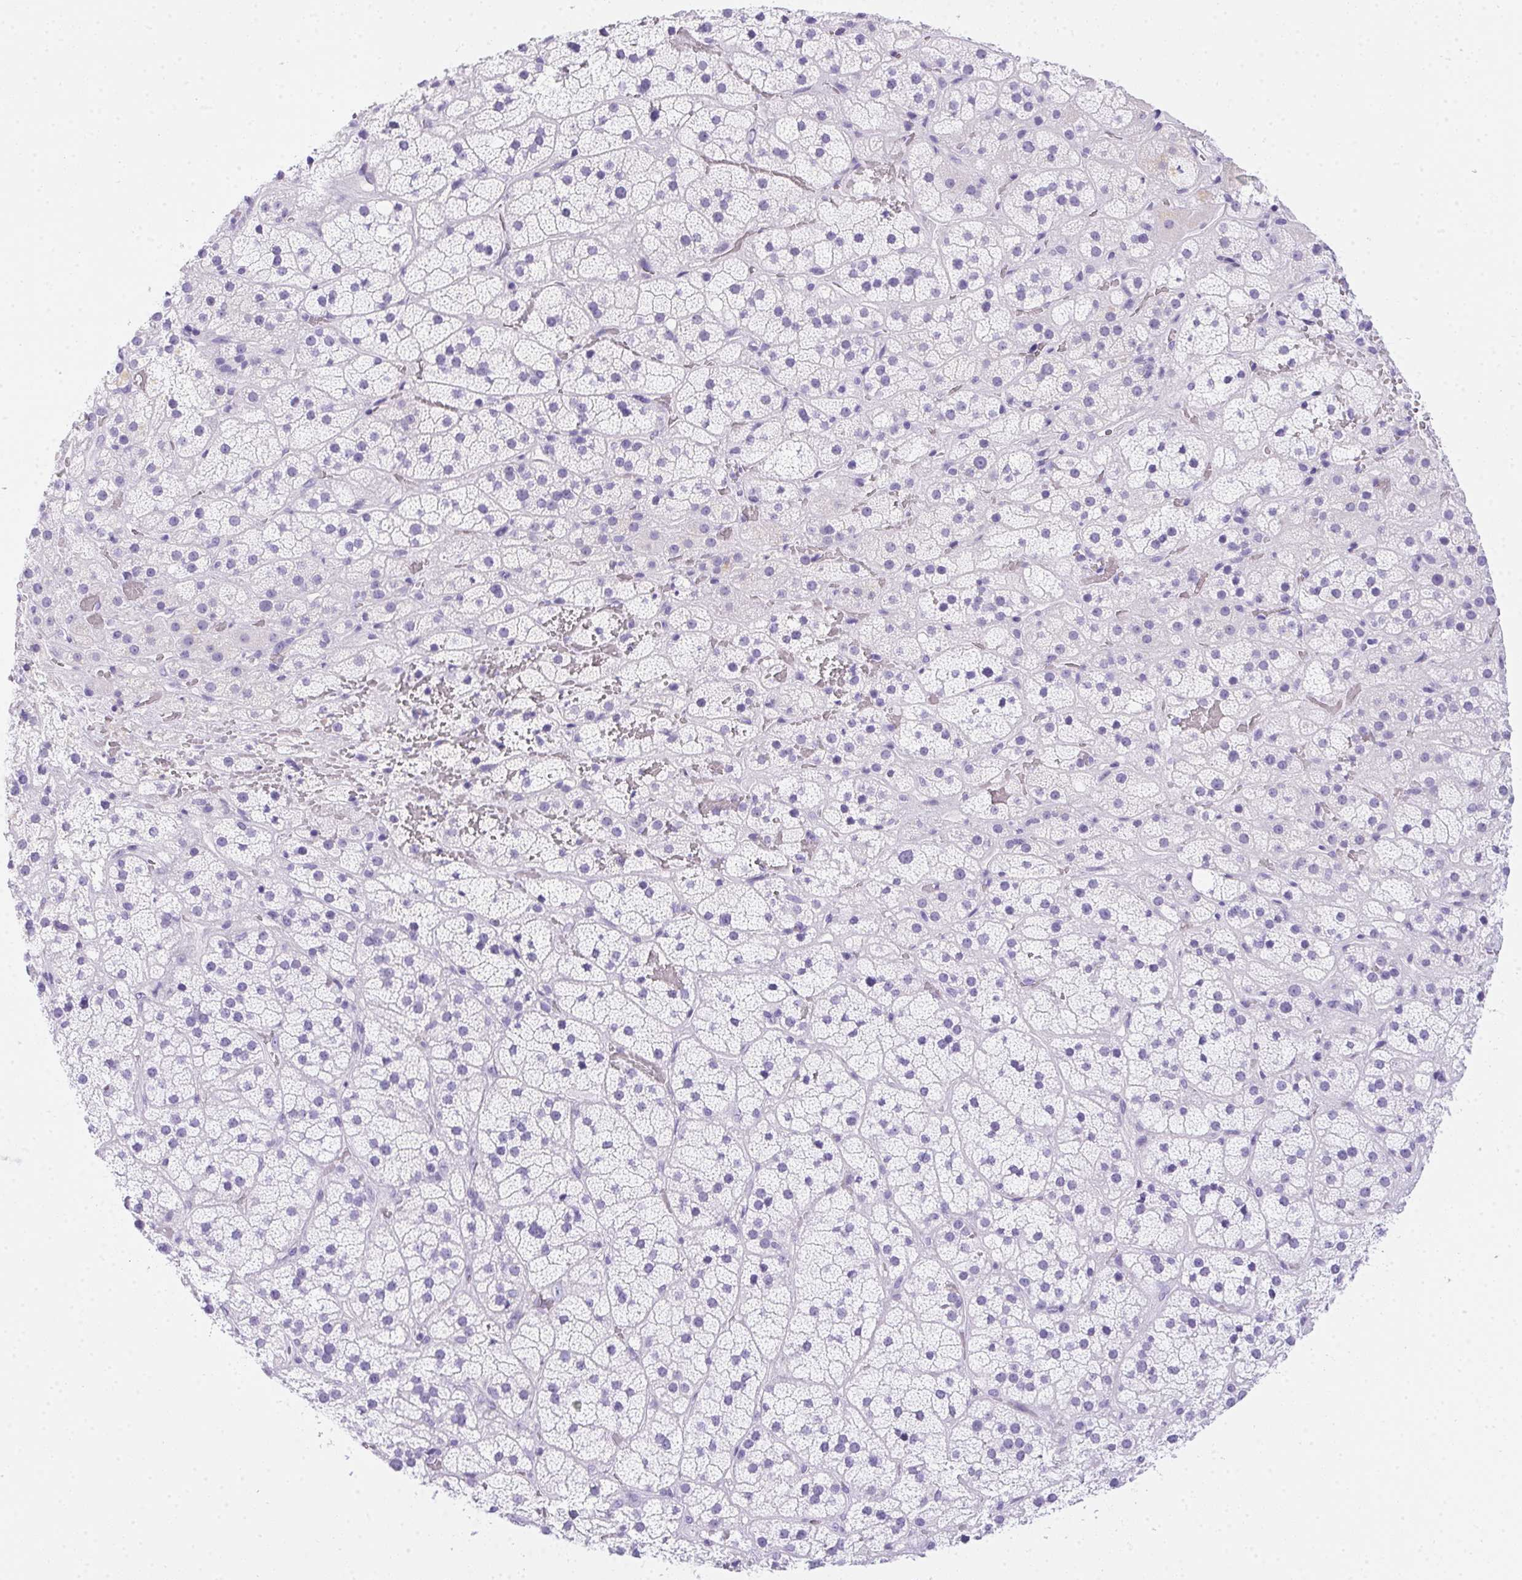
{"staining": {"intensity": "negative", "quantity": "none", "location": "none"}, "tissue": "adrenal gland", "cell_type": "Glandular cells", "image_type": "normal", "snomed": [{"axis": "morphology", "description": "Normal tissue, NOS"}, {"axis": "topography", "description": "Adrenal gland"}], "caption": "Immunohistochemistry (IHC) micrograph of benign adrenal gland stained for a protein (brown), which reveals no expression in glandular cells.", "gene": "SPACA5B", "patient": {"sex": "male", "age": 57}}